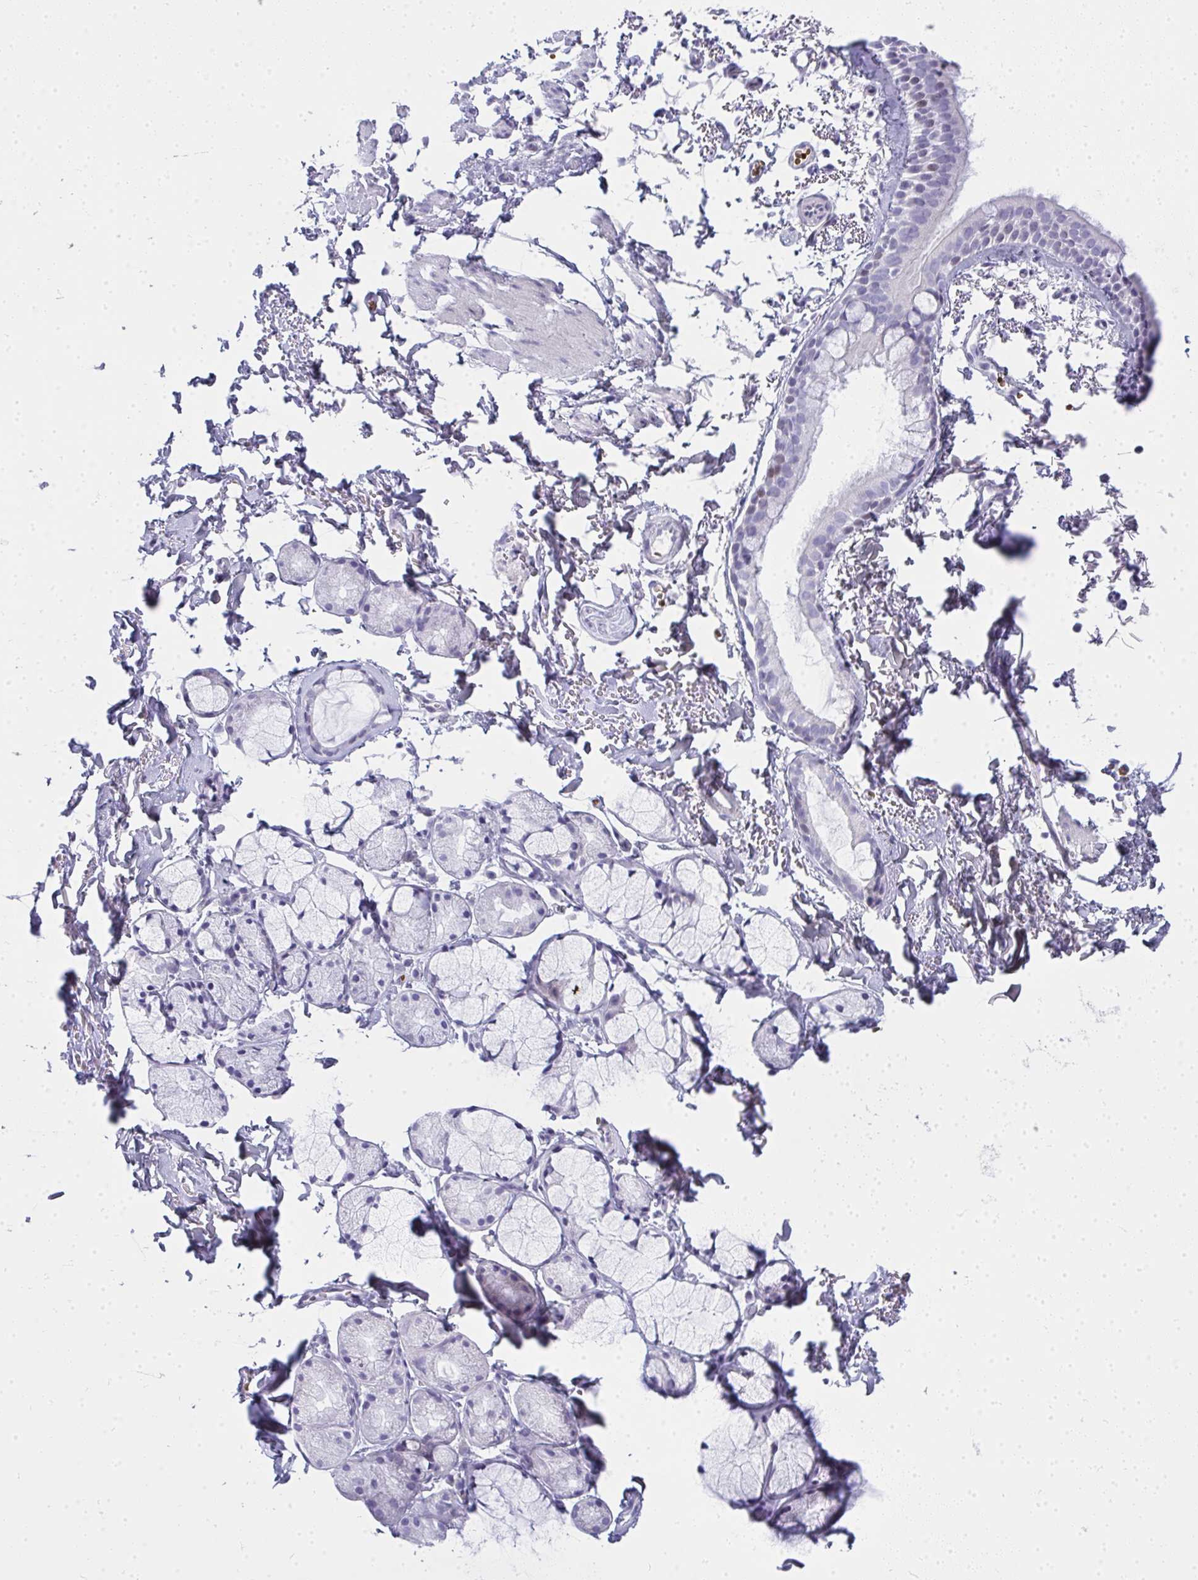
{"staining": {"intensity": "negative", "quantity": "none", "location": "none"}, "tissue": "bronchus", "cell_type": "Respiratory epithelial cells", "image_type": "normal", "snomed": [{"axis": "morphology", "description": "Normal tissue, NOS"}, {"axis": "topography", "description": "Cartilage tissue"}, {"axis": "topography", "description": "Bronchus"}, {"axis": "topography", "description": "Peripheral nerve tissue"}], "caption": "Immunohistochemical staining of benign human bronchus shows no significant expression in respiratory epithelial cells.", "gene": "ZNF182", "patient": {"sex": "female", "age": 59}}